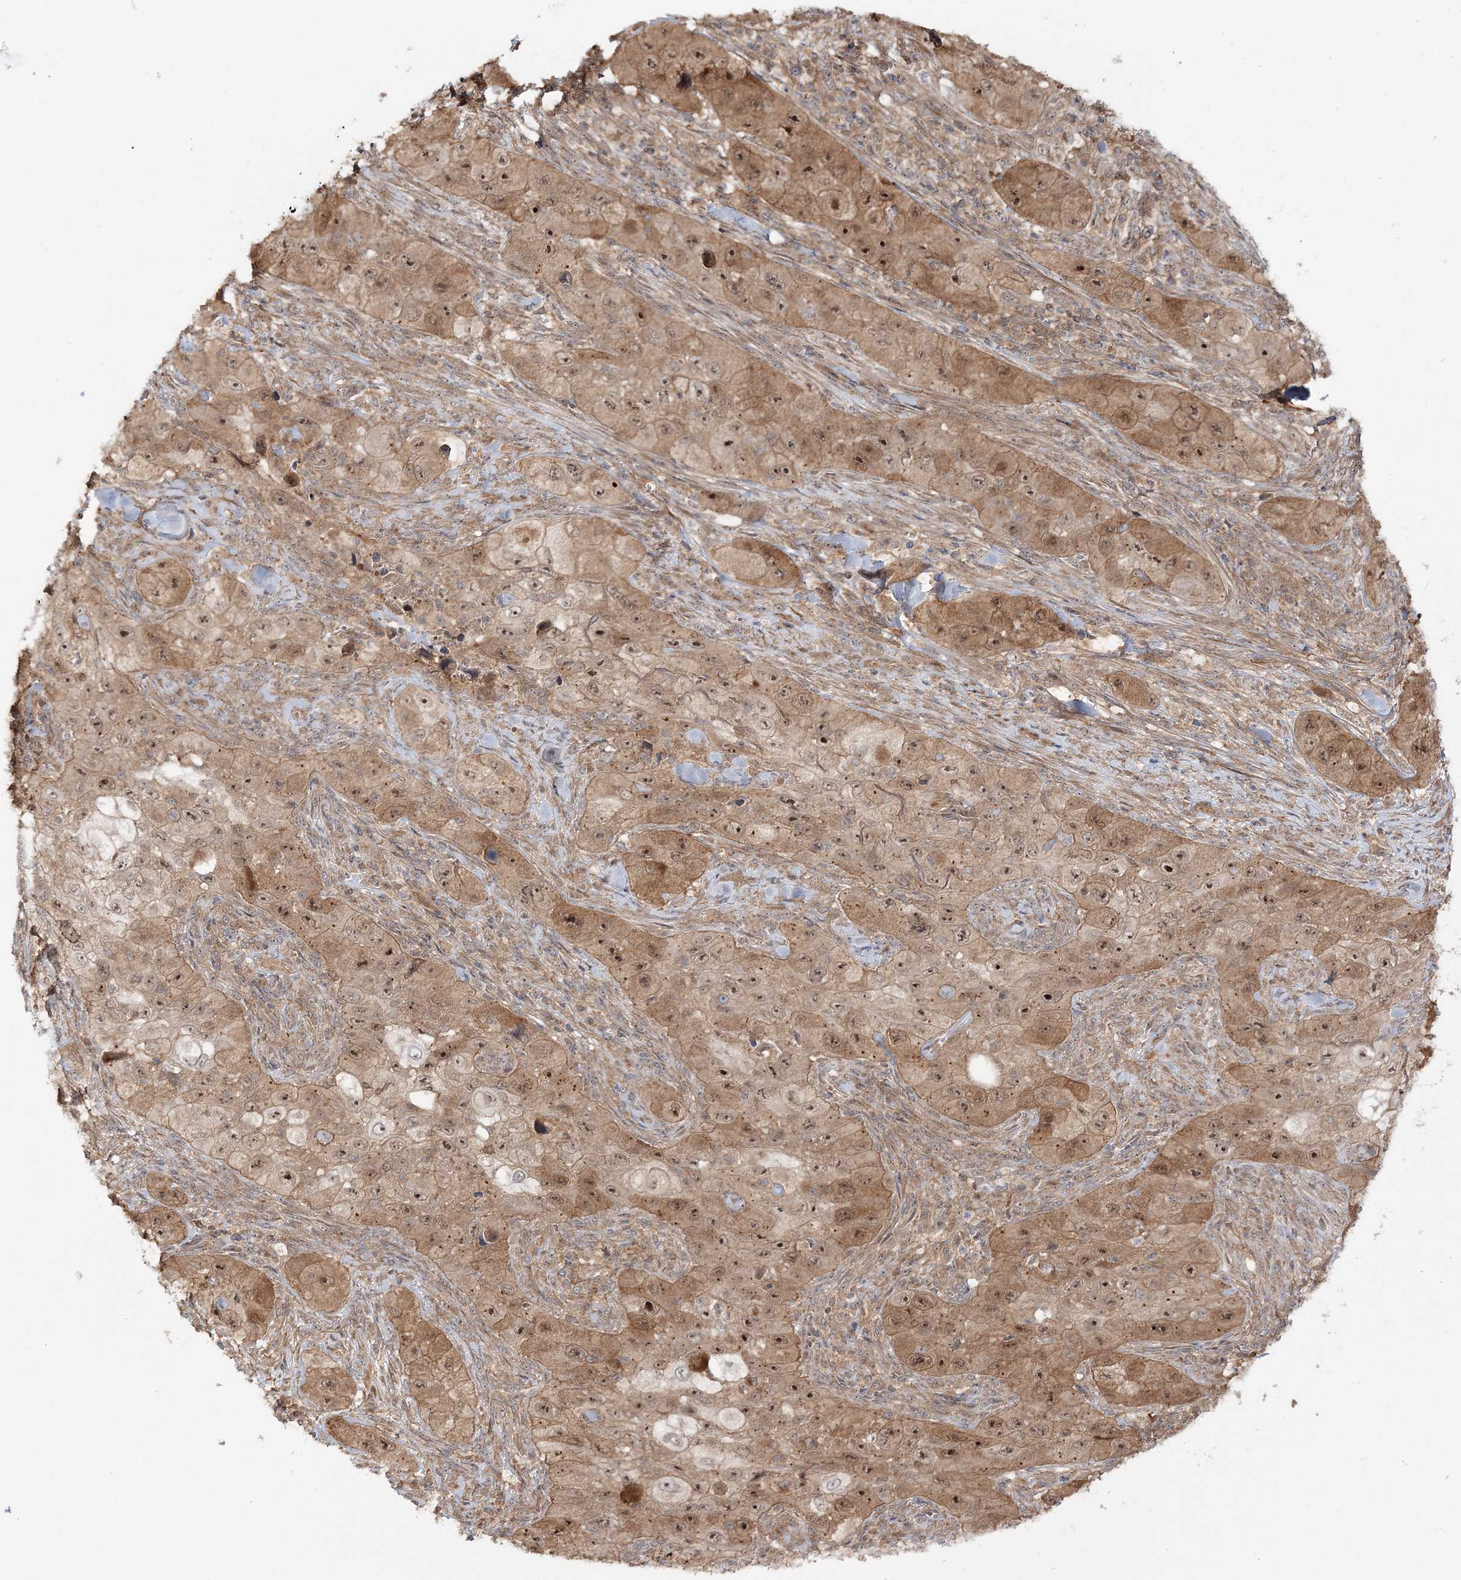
{"staining": {"intensity": "moderate", "quantity": ">75%", "location": "cytoplasmic/membranous,nuclear"}, "tissue": "skin cancer", "cell_type": "Tumor cells", "image_type": "cancer", "snomed": [{"axis": "morphology", "description": "Squamous cell carcinoma, NOS"}, {"axis": "topography", "description": "Skin"}, {"axis": "topography", "description": "Subcutis"}], "caption": "An image of human skin cancer stained for a protein demonstrates moderate cytoplasmic/membranous and nuclear brown staining in tumor cells.", "gene": "MOCS2", "patient": {"sex": "male", "age": 73}}